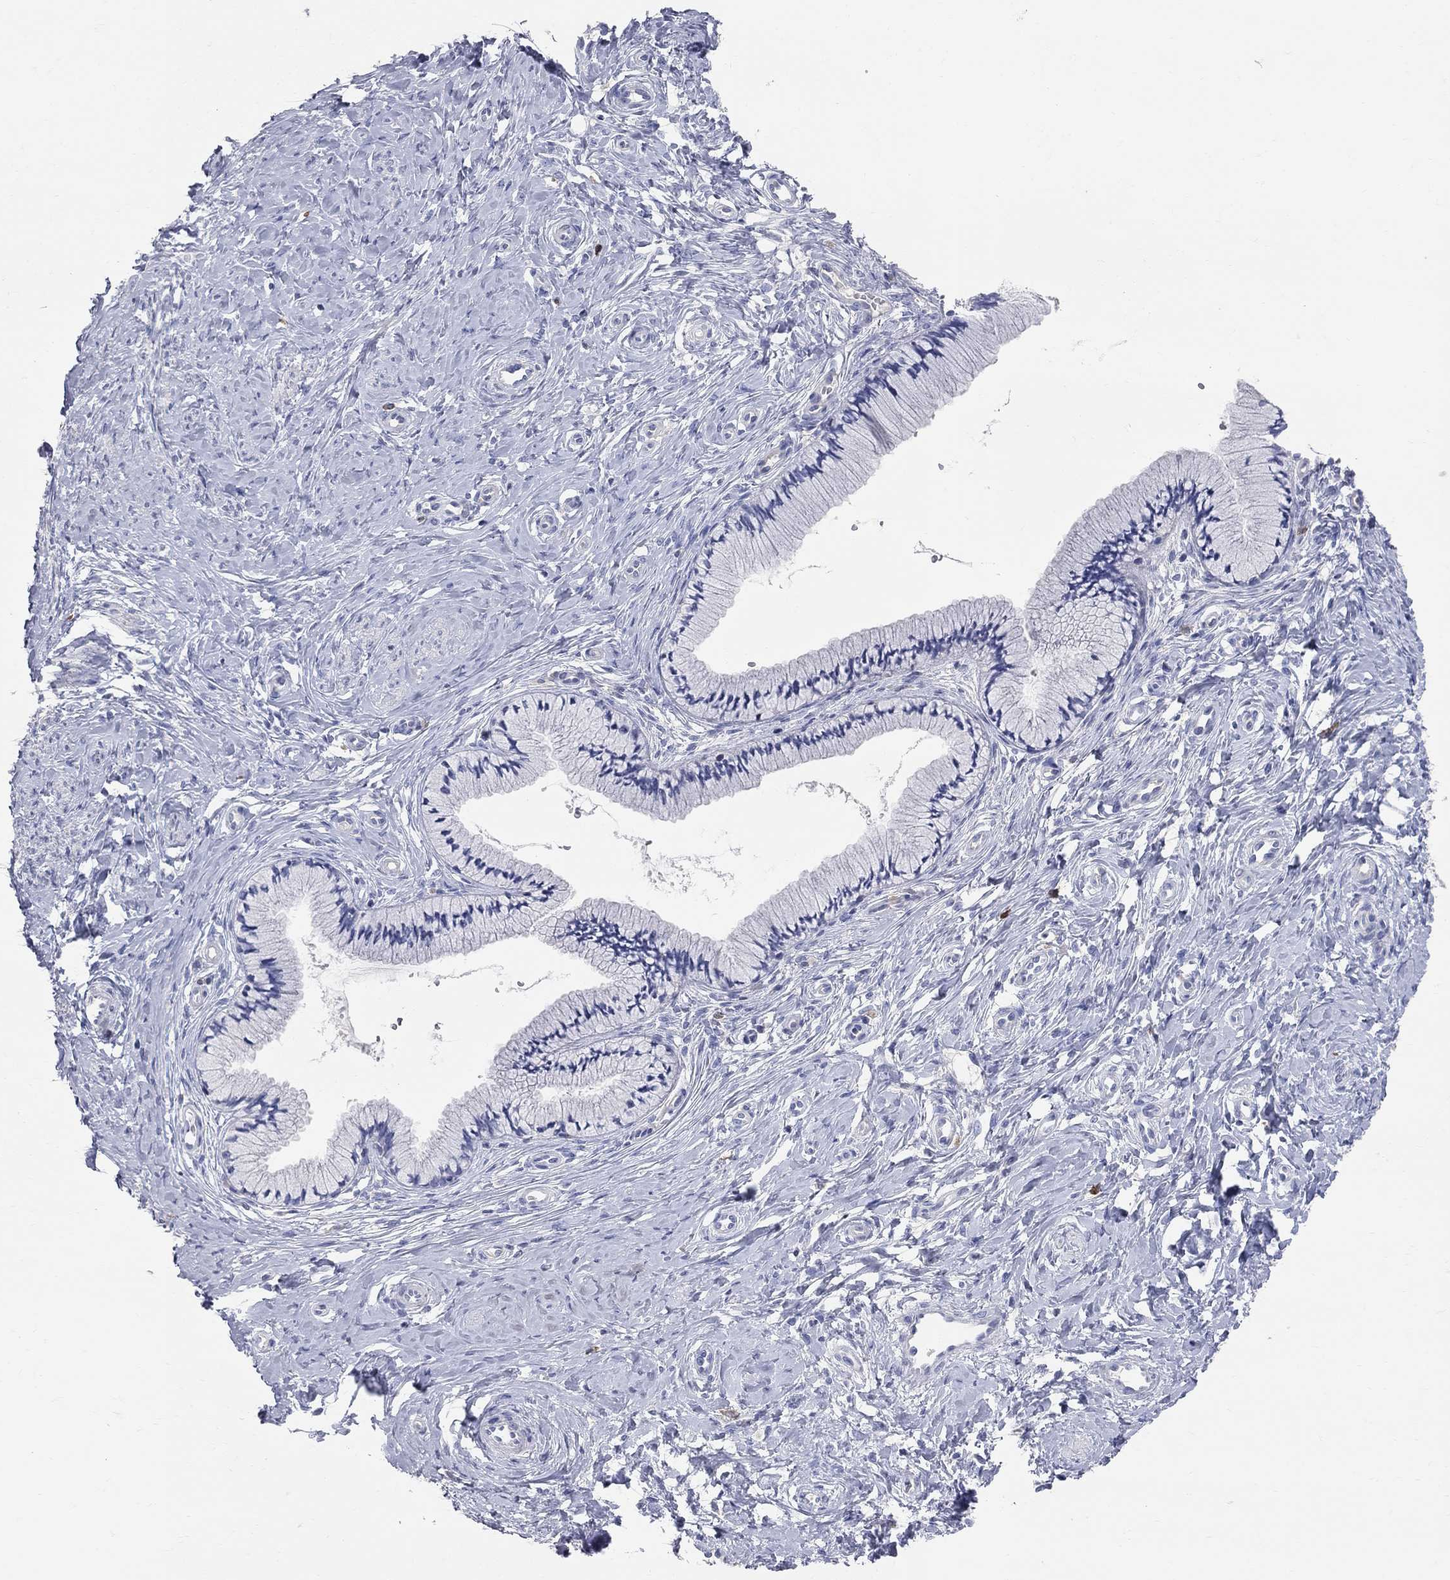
{"staining": {"intensity": "negative", "quantity": "none", "location": "none"}, "tissue": "cervix", "cell_type": "Glandular cells", "image_type": "normal", "snomed": [{"axis": "morphology", "description": "Normal tissue, NOS"}, {"axis": "topography", "description": "Cervix"}], "caption": "Cervix stained for a protein using immunohistochemistry shows no staining glandular cells.", "gene": "AOX1", "patient": {"sex": "female", "age": 37}}